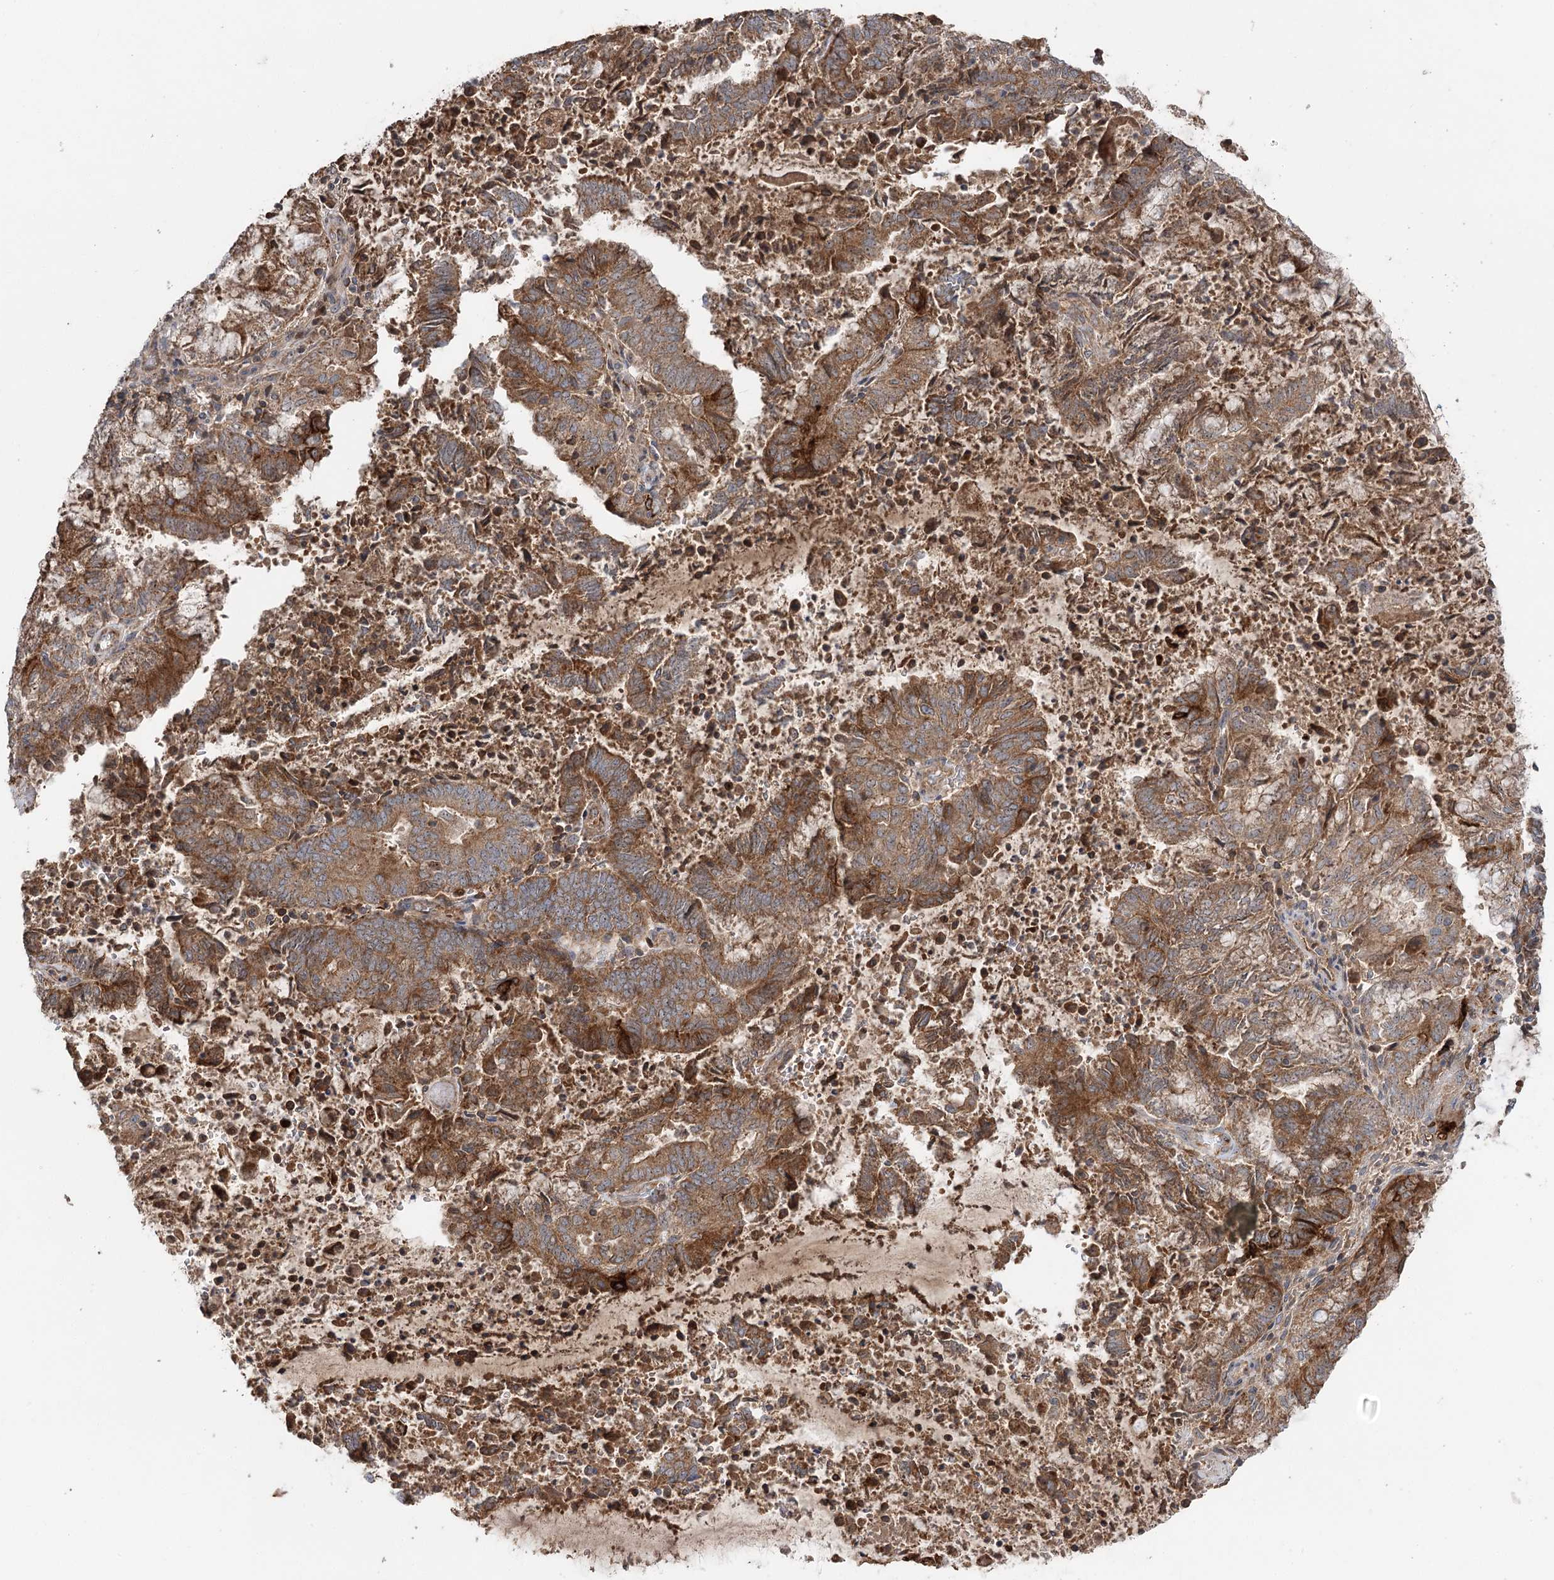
{"staining": {"intensity": "moderate", "quantity": ">75%", "location": "cytoplasmic/membranous"}, "tissue": "endometrial cancer", "cell_type": "Tumor cells", "image_type": "cancer", "snomed": [{"axis": "morphology", "description": "Adenocarcinoma, NOS"}, {"axis": "topography", "description": "Endometrium"}], "caption": "An immunohistochemistry (IHC) photomicrograph of neoplastic tissue is shown. Protein staining in brown shows moderate cytoplasmic/membranous positivity in endometrial cancer (adenocarcinoma) within tumor cells. The protein is shown in brown color, while the nuclei are stained blue.", "gene": "RAPGEF6", "patient": {"sex": "female", "age": 80}}